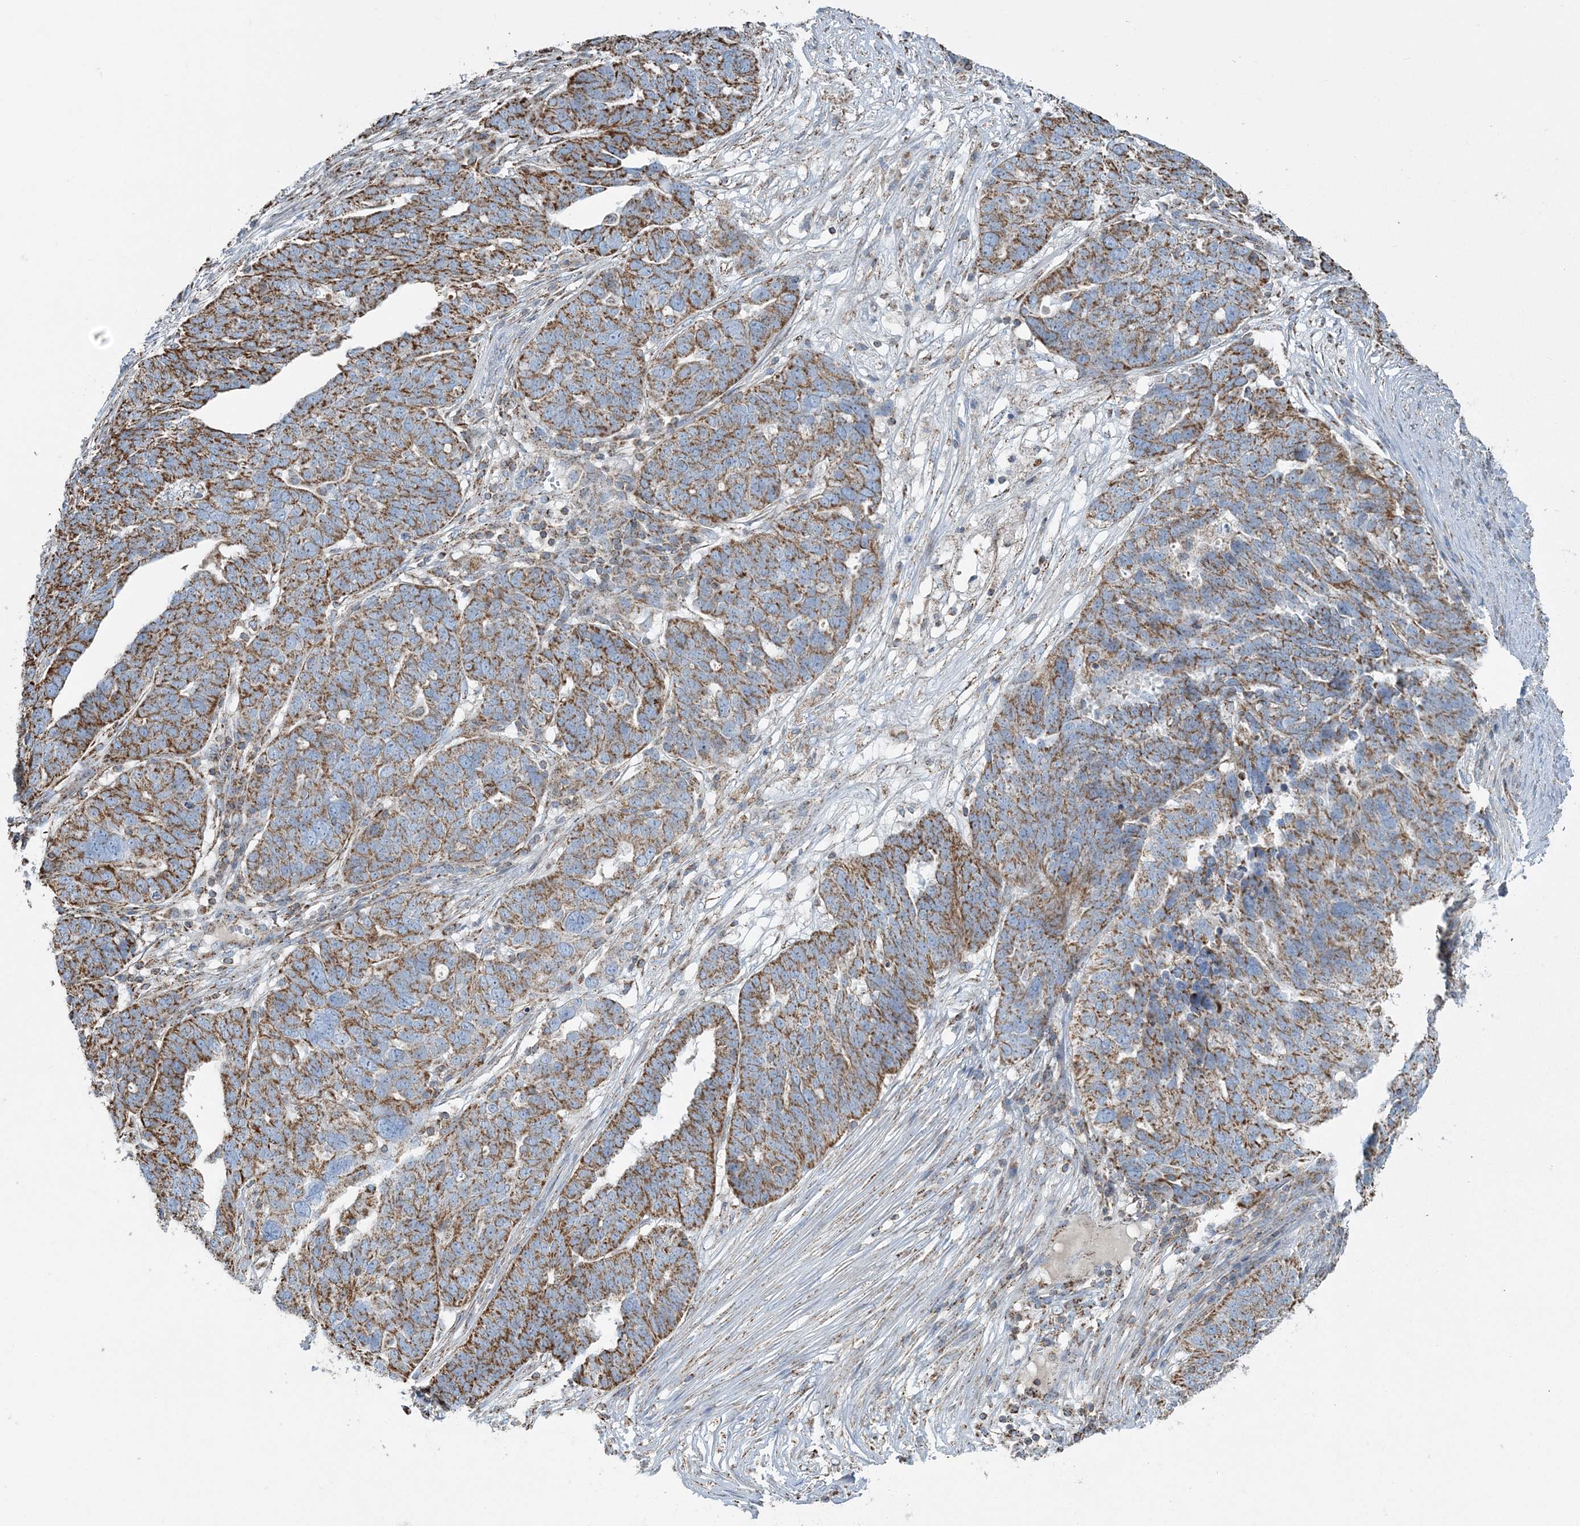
{"staining": {"intensity": "moderate", "quantity": ">75%", "location": "cytoplasmic/membranous"}, "tissue": "ovarian cancer", "cell_type": "Tumor cells", "image_type": "cancer", "snomed": [{"axis": "morphology", "description": "Cystadenocarcinoma, serous, NOS"}, {"axis": "topography", "description": "Ovary"}], "caption": "This image demonstrates immunohistochemistry staining of ovarian cancer, with medium moderate cytoplasmic/membranous staining in about >75% of tumor cells.", "gene": "RAB11FIP3", "patient": {"sex": "female", "age": 59}}